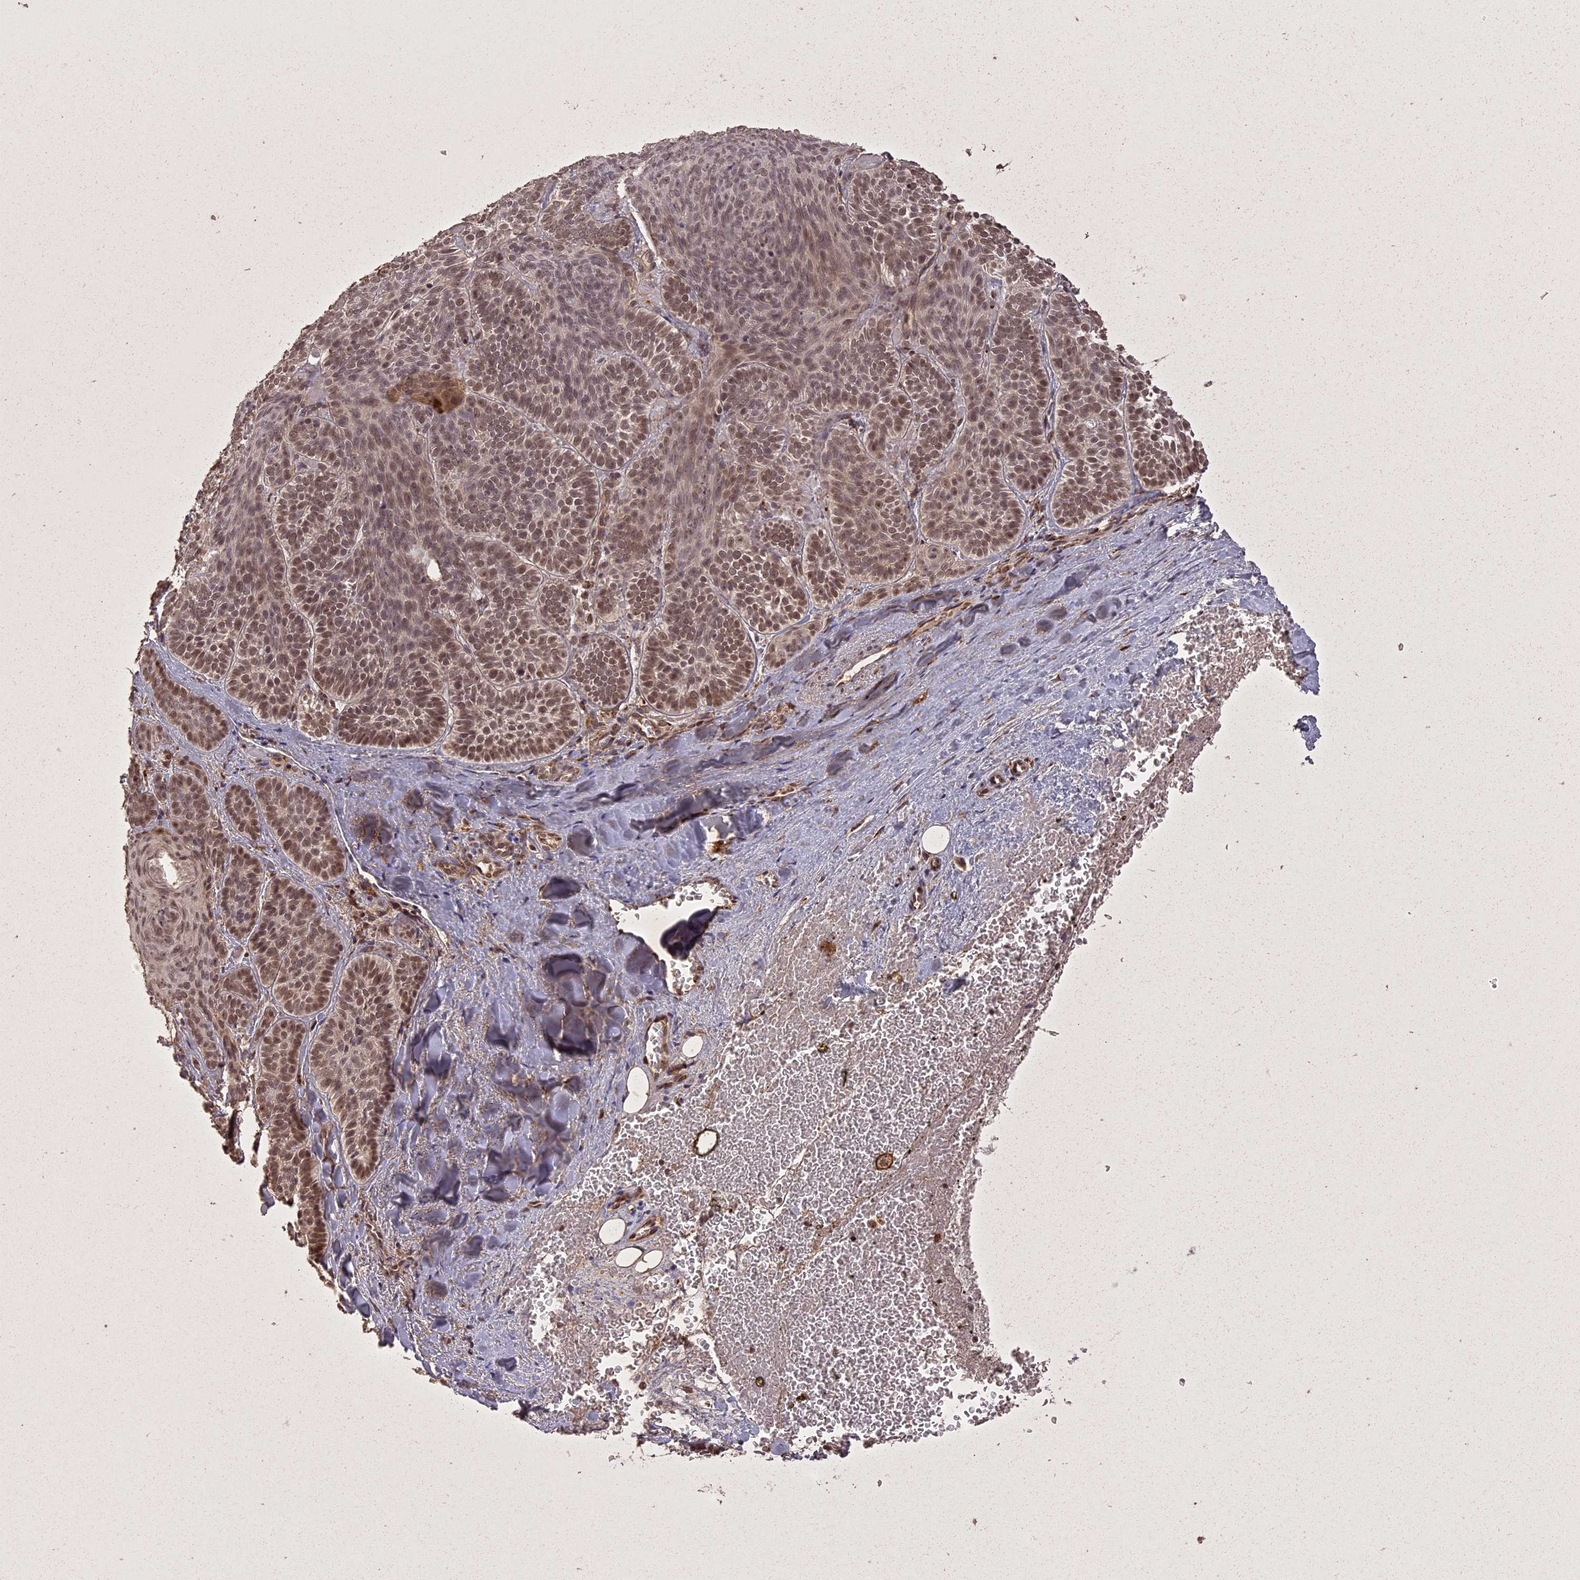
{"staining": {"intensity": "strong", "quantity": "25%-75%", "location": "cytoplasmic/membranous,nuclear"}, "tissue": "skin cancer", "cell_type": "Tumor cells", "image_type": "cancer", "snomed": [{"axis": "morphology", "description": "Basal cell carcinoma"}, {"axis": "topography", "description": "Skin"}], "caption": "Immunohistochemistry (IHC) of skin cancer (basal cell carcinoma) displays high levels of strong cytoplasmic/membranous and nuclear staining in approximately 25%-75% of tumor cells. Nuclei are stained in blue.", "gene": "ING5", "patient": {"sex": "male", "age": 85}}